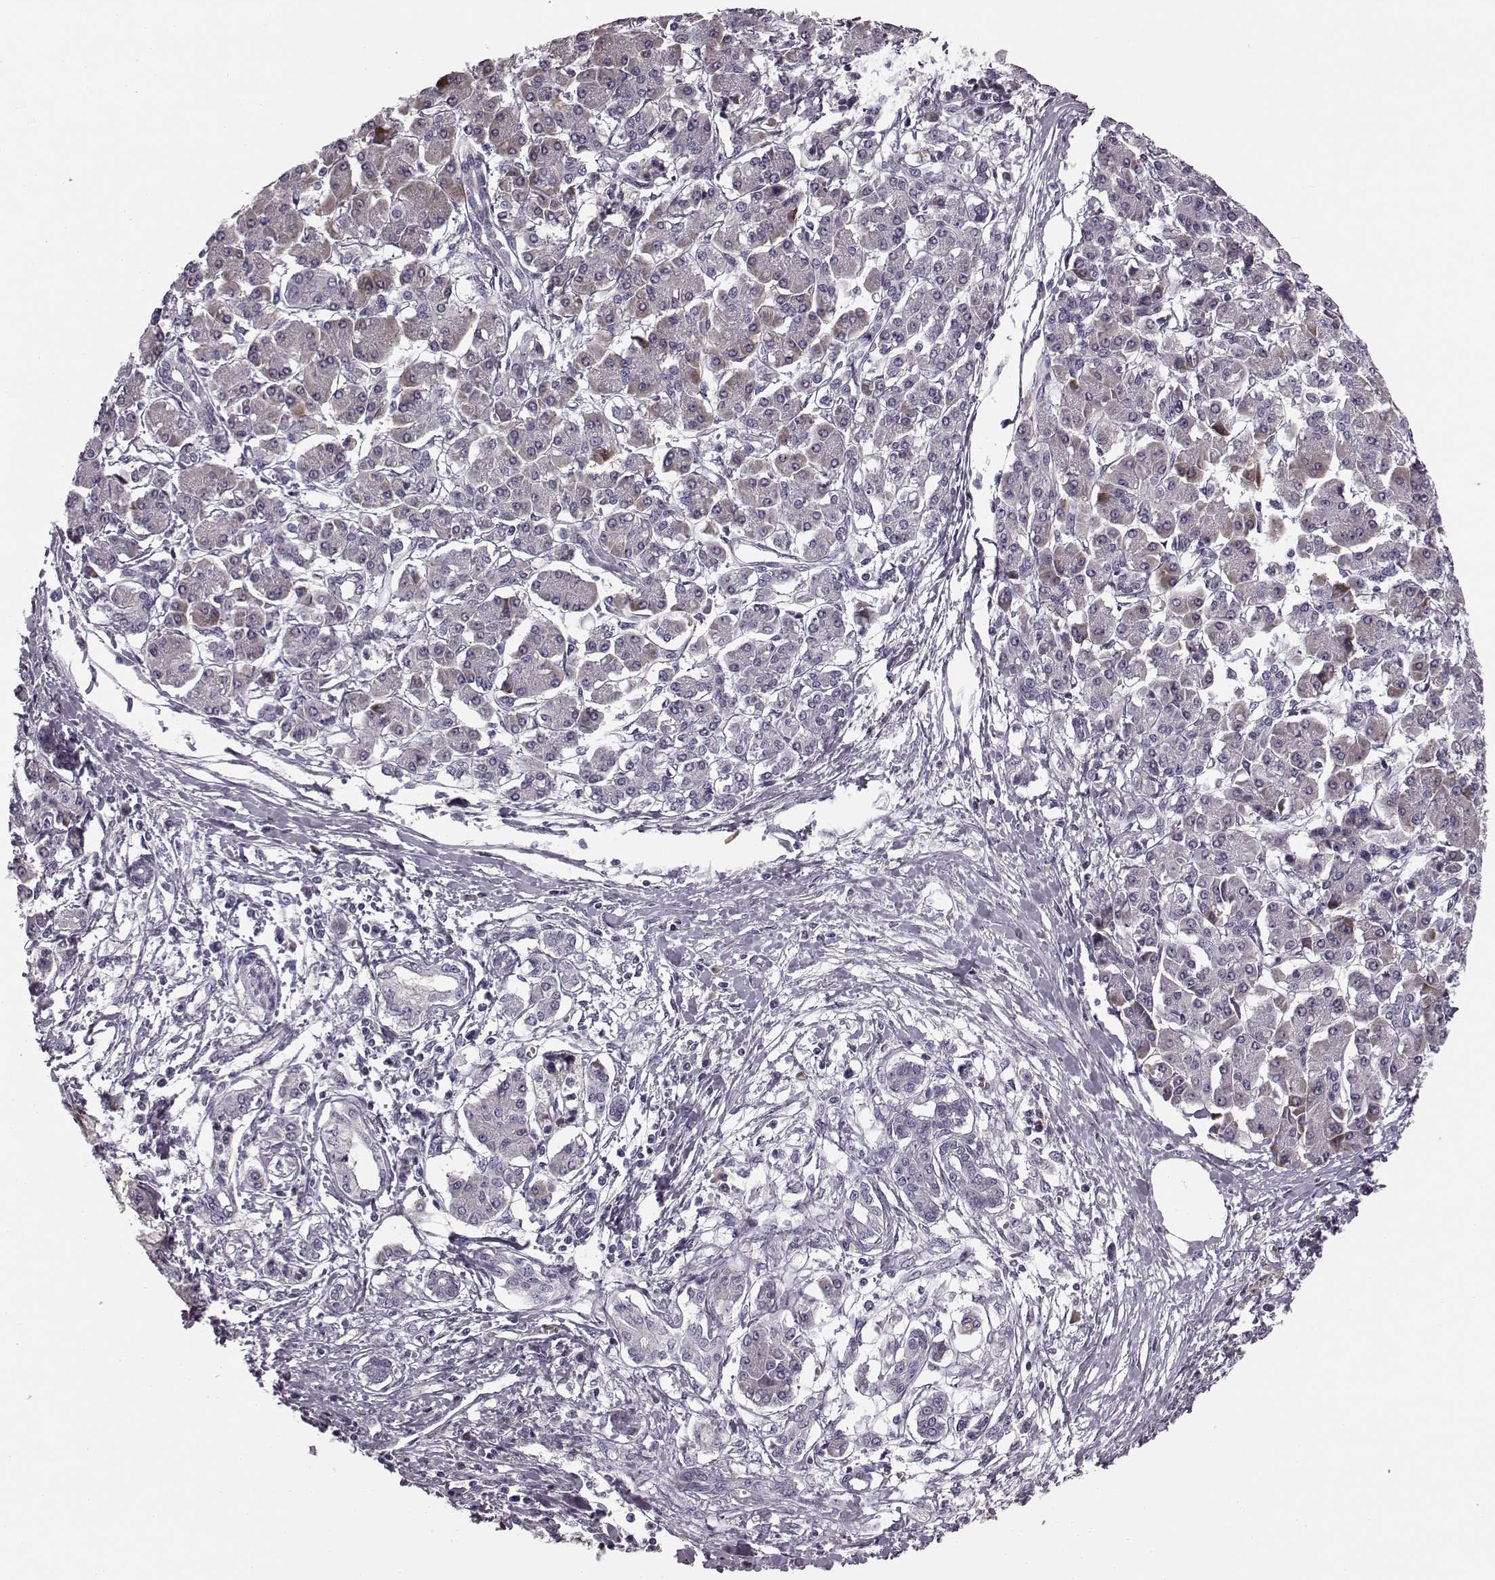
{"staining": {"intensity": "negative", "quantity": "none", "location": "none"}, "tissue": "pancreatic cancer", "cell_type": "Tumor cells", "image_type": "cancer", "snomed": [{"axis": "morphology", "description": "Adenocarcinoma, NOS"}, {"axis": "topography", "description": "Pancreas"}], "caption": "DAB (3,3'-diaminobenzidine) immunohistochemical staining of pancreatic adenocarcinoma exhibits no significant positivity in tumor cells. (DAB (3,3'-diaminobenzidine) immunohistochemistry (IHC) with hematoxylin counter stain).", "gene": "FAM234B", "patient": {"sex": "female", "age": 68}}